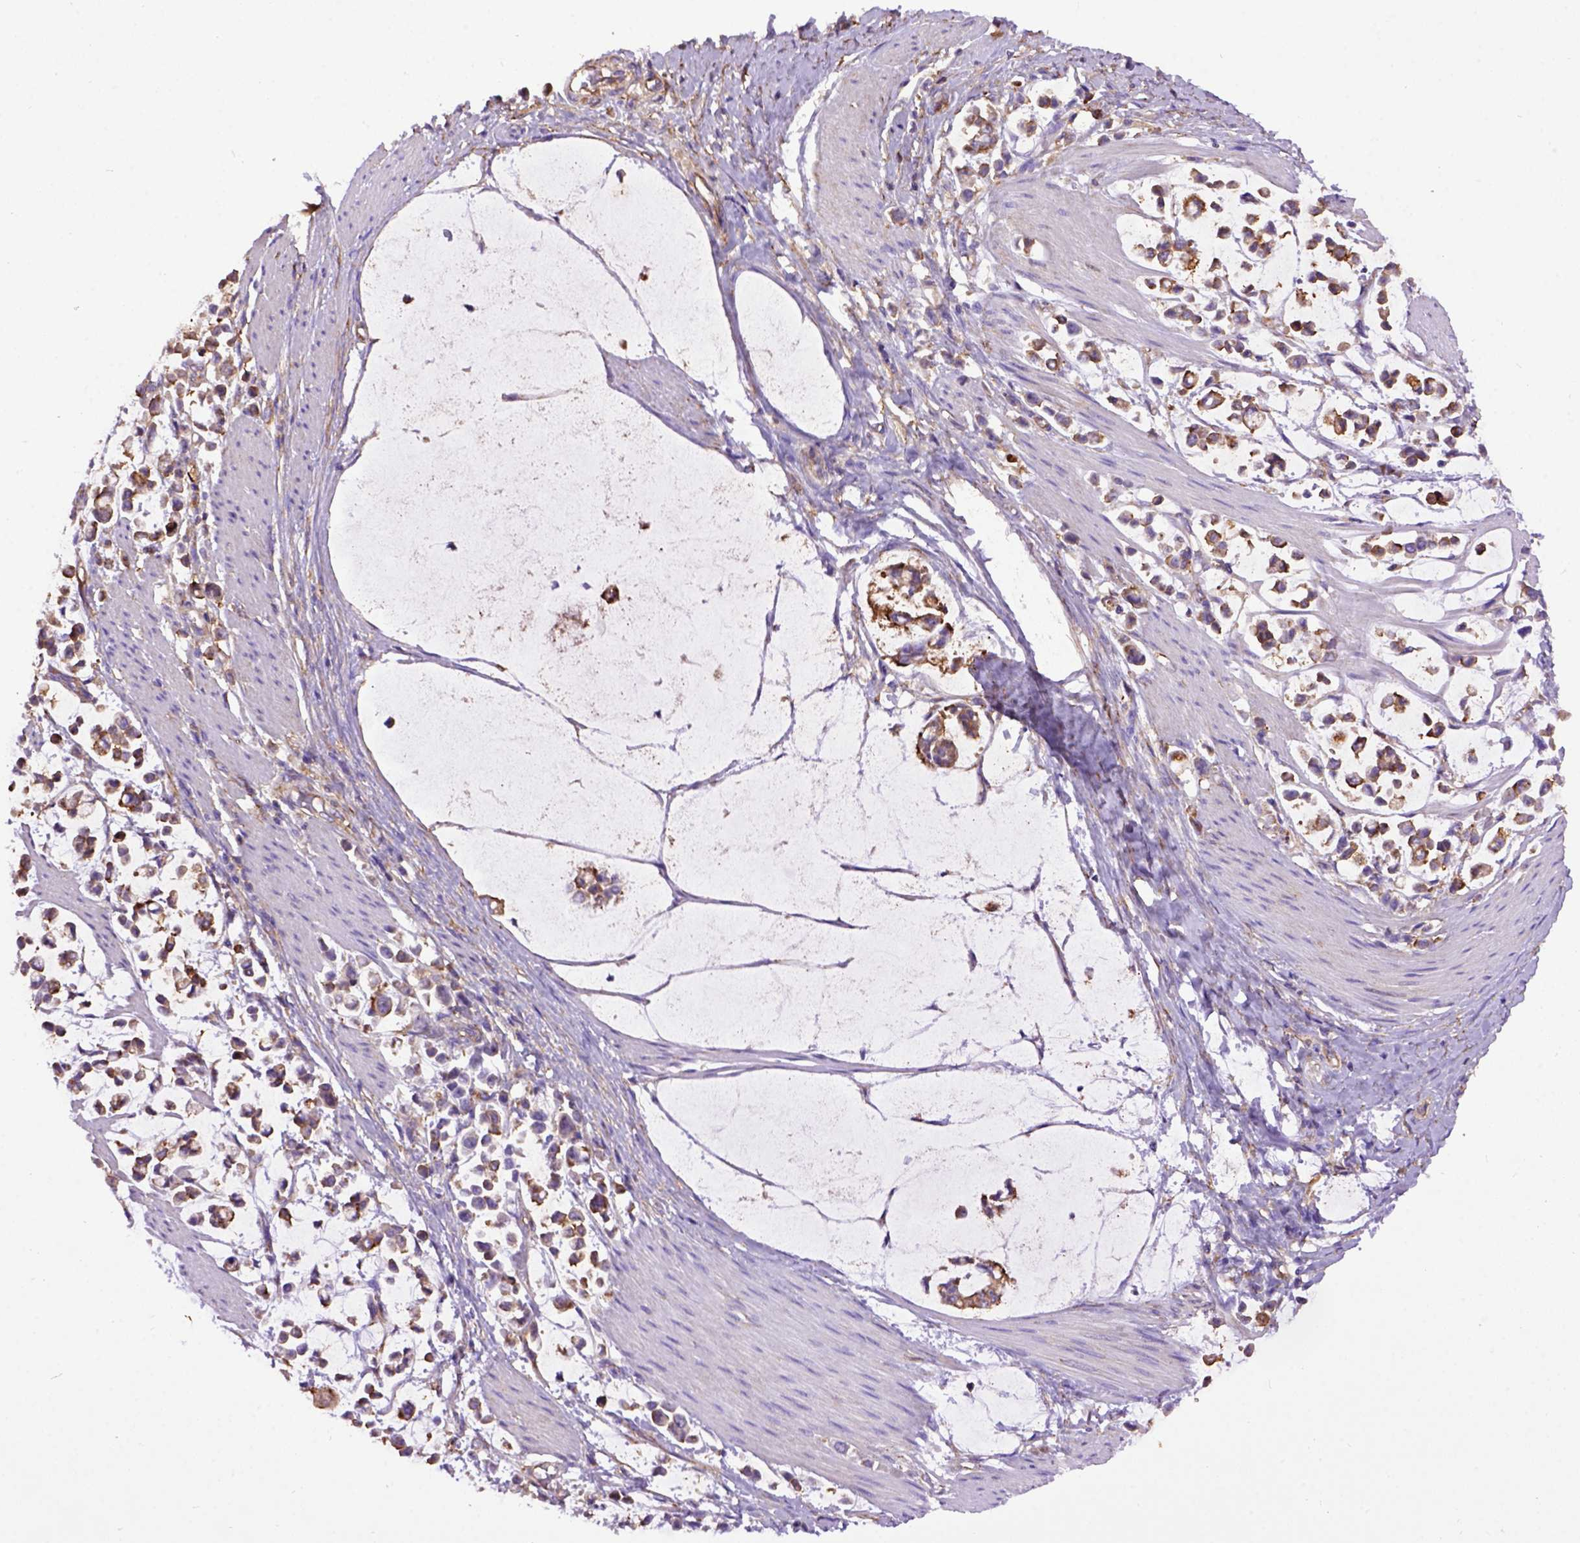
{"staining": {"intensity": "moderate", "quantity": ">75%", "location": "cytoplasmic/membranous"}, "tissue": "stomach cancer", "cell_type": "Tumor cells", "image_type": "cancer", "snomed": [{"axis": "morphology", "description": "Adenocarcinoma, NOS"}, {"axis": "topography", "description": "Stomach"}], "caption": "Immunohistochemical staining of adenocarcinoma (stomach) shows medium levels of moderate cytoplasmic/membranous expression in about >75% of tumor cells. The staining is performed using DAB brown chromogen to label protein expression. The nuclei are counter-stained blue using hematoxylin.", "gene": "MVP", "patient": {"sex": "male", "age": 82}}